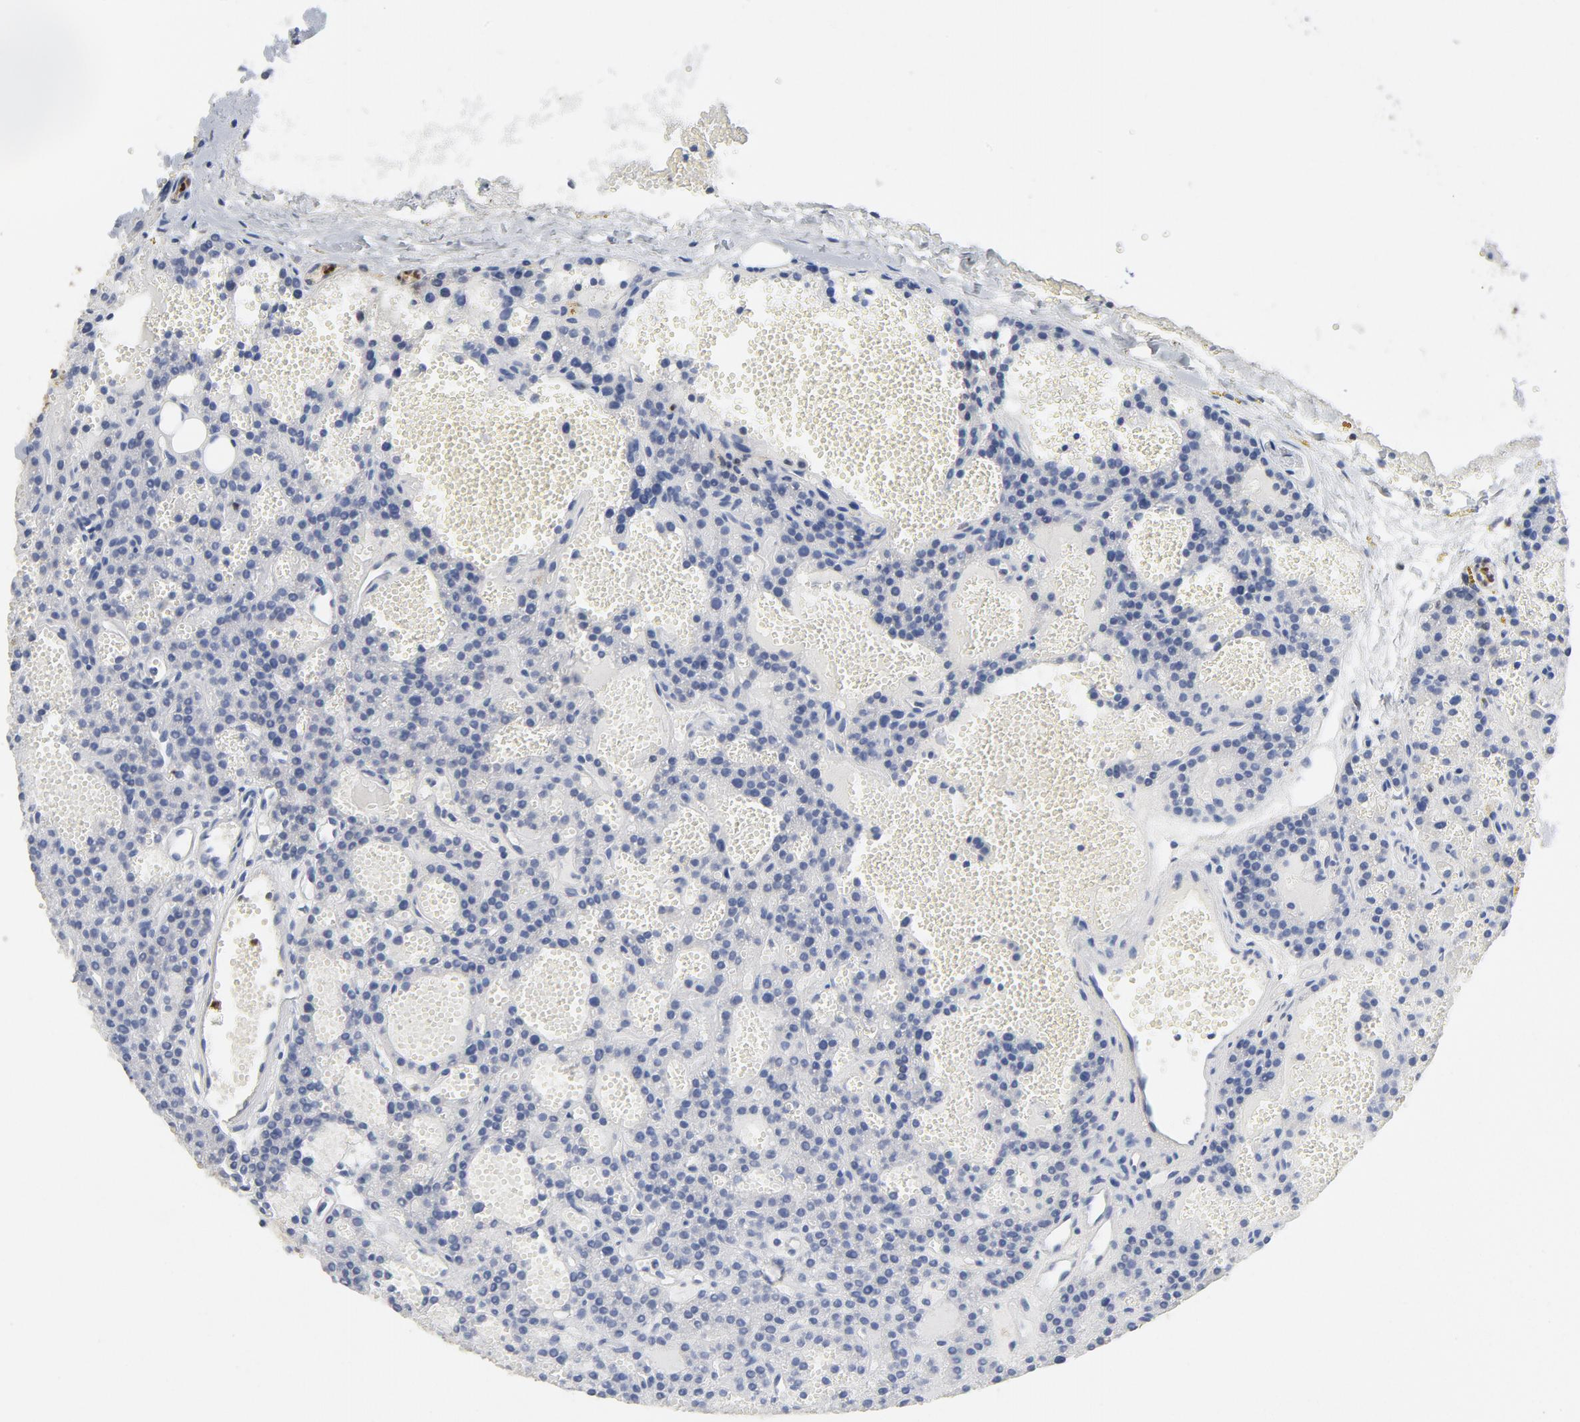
{"staining": {"intensity": "negative", "quantity": "none", "location": "none"}, "tissue": "parathyroid gland", "cell_type": "Glandular cells", "image_type": "normal", "snomed": [{"axis": "morphology", "description": "Normal tissue, NOS"}, {"axis": "topography", "description": "Parathyroid gland"}], "caption": "This is a image of immunohistochemistry (IHC) staining of normal parathyroid gland, which shows no expression in glandular cells. The staining is performed using DAB brown chromogen with nuclei counter-stained in using hematoxylin.", "gene": "NCF1", "patient": {"sex": "male", "age": 25}}